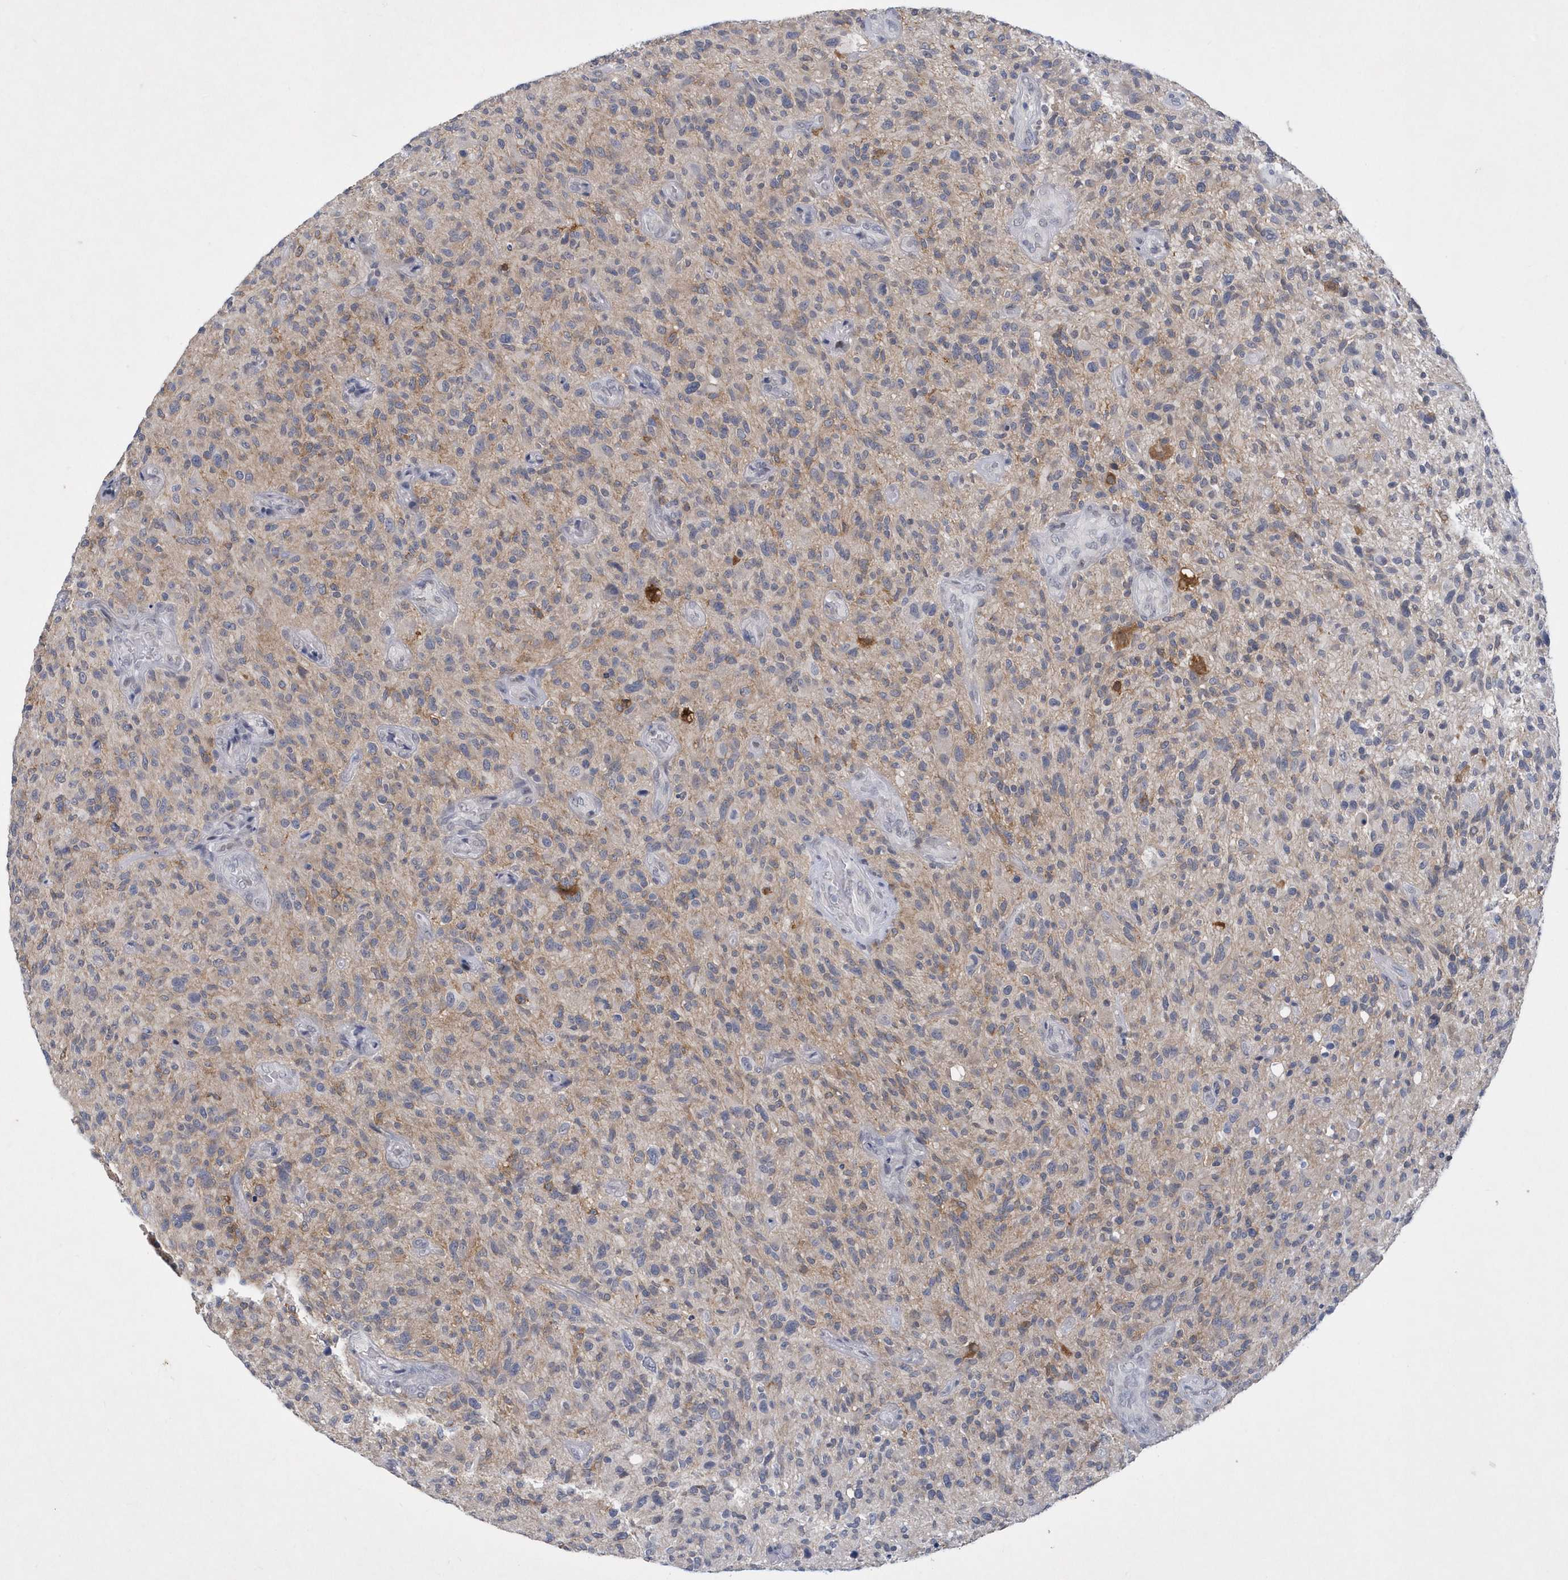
{"staining": {"intensity": "weak", "quantity": "<25%", "location": "cytoplasmic/membranous"}, "tissue": "glioma", "cell_type": "Tumor cells", "image_type": "cancer", "snomed": [{"axis": "morphology", "description": "Glioma, malignant, High grade"}, {"axis": "topography", "description": "Brain"}], "caption": "This is an immunohistochemistry photomicrograph of human malignant glioma (high-grade). There is no staining in tumor cells.", "gene": "SRGAP3", "patient": {"sex": "male", "age": 47}}